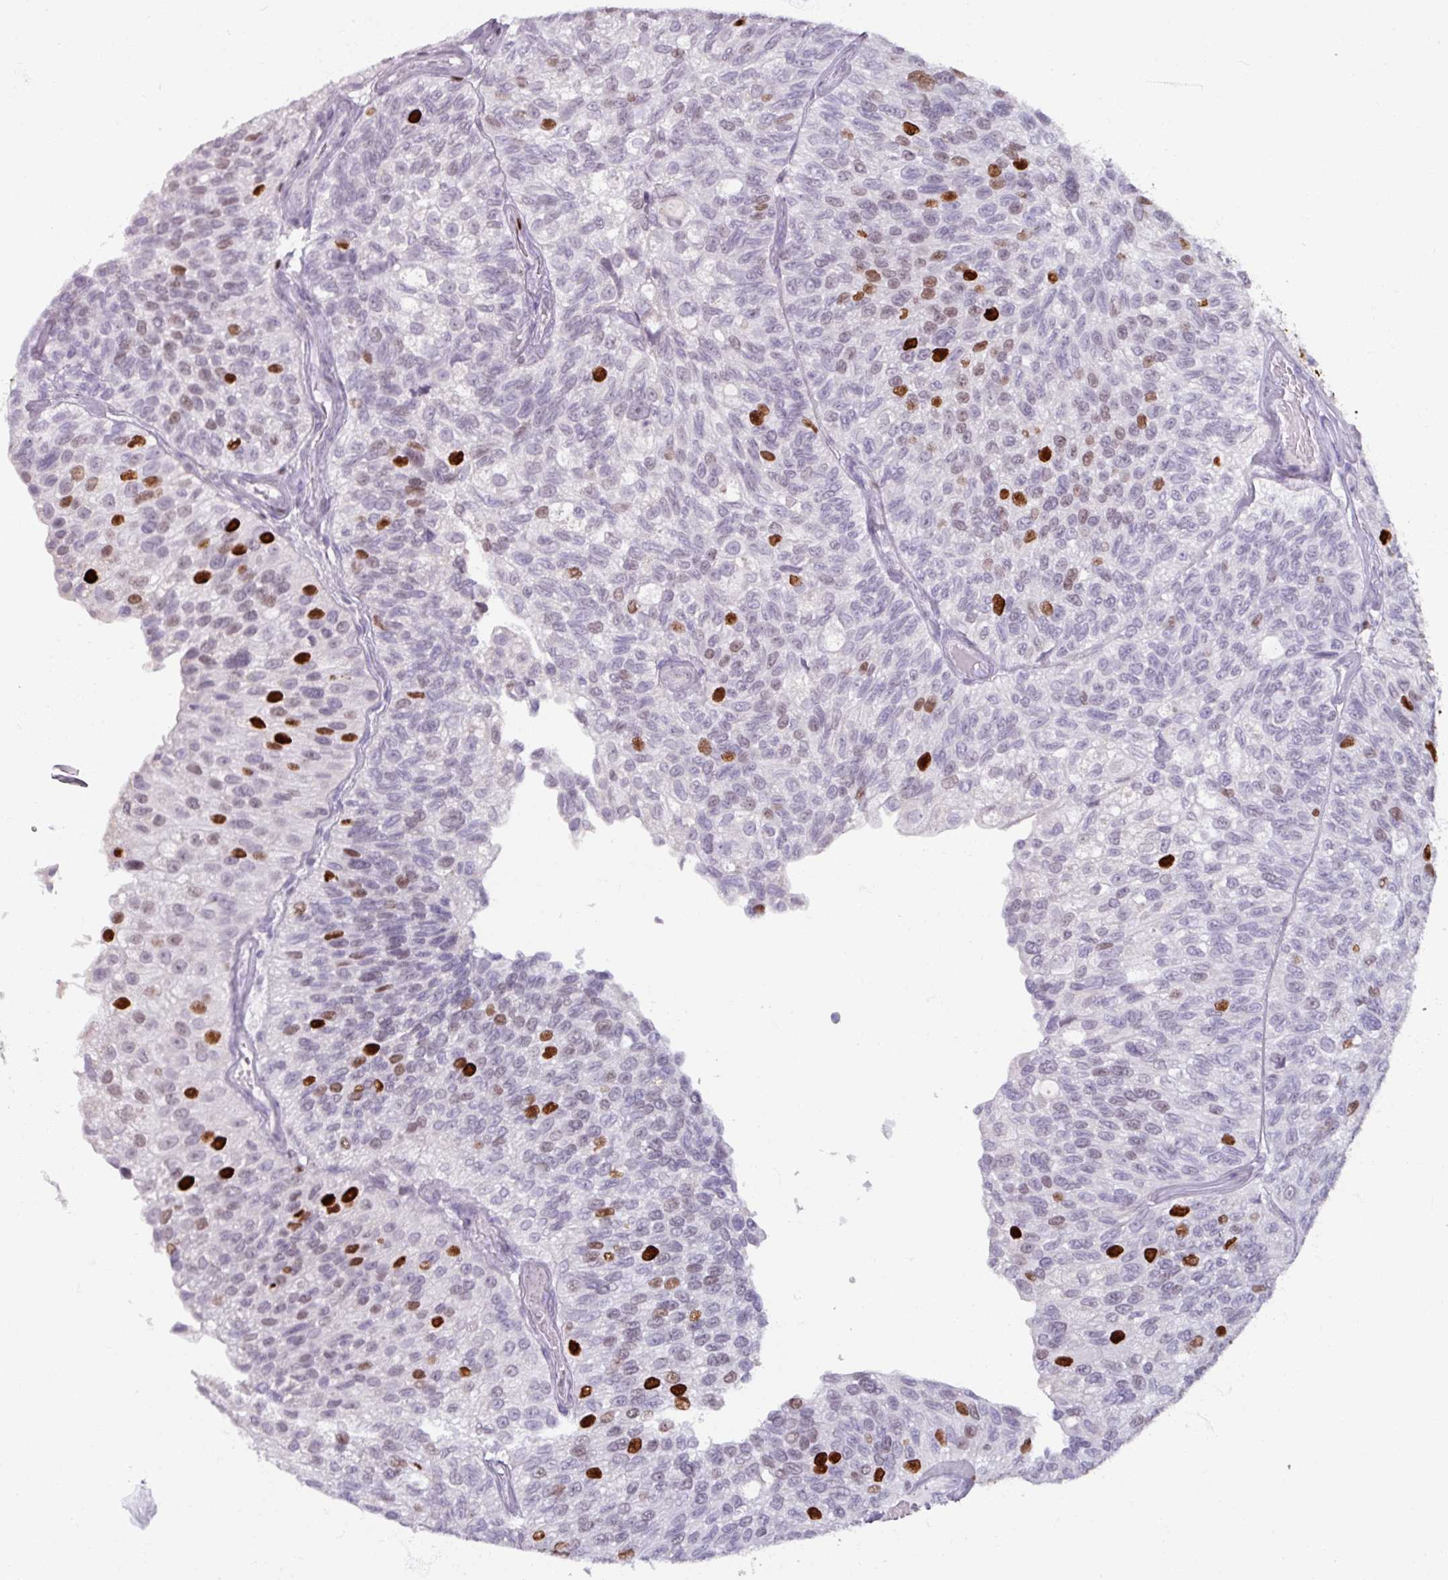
{"staining": {"intensity": "strong", "quantity": "<25%", "location": "nuclear"}, "tissue": "urothelial cancer", "cell_type": "Tumor cells", "image_type": "cancer", "snomed": [{"axis": "morphology", "description": "Urothelial carcinoma, NOS"}, {"axis": "topography", "description": "Urinary bladder"}], "caption": "High-magnification brightfield microscopy of transitional cell carcinoma stained with DAB (brown) and counterstained with hematoxylin (blue). tumor cells exhibit strong nuclear staining is identified in approximately<25% of cells.", "gene": "ATAD2", "patient": {"sex": "male", "age": 87}}